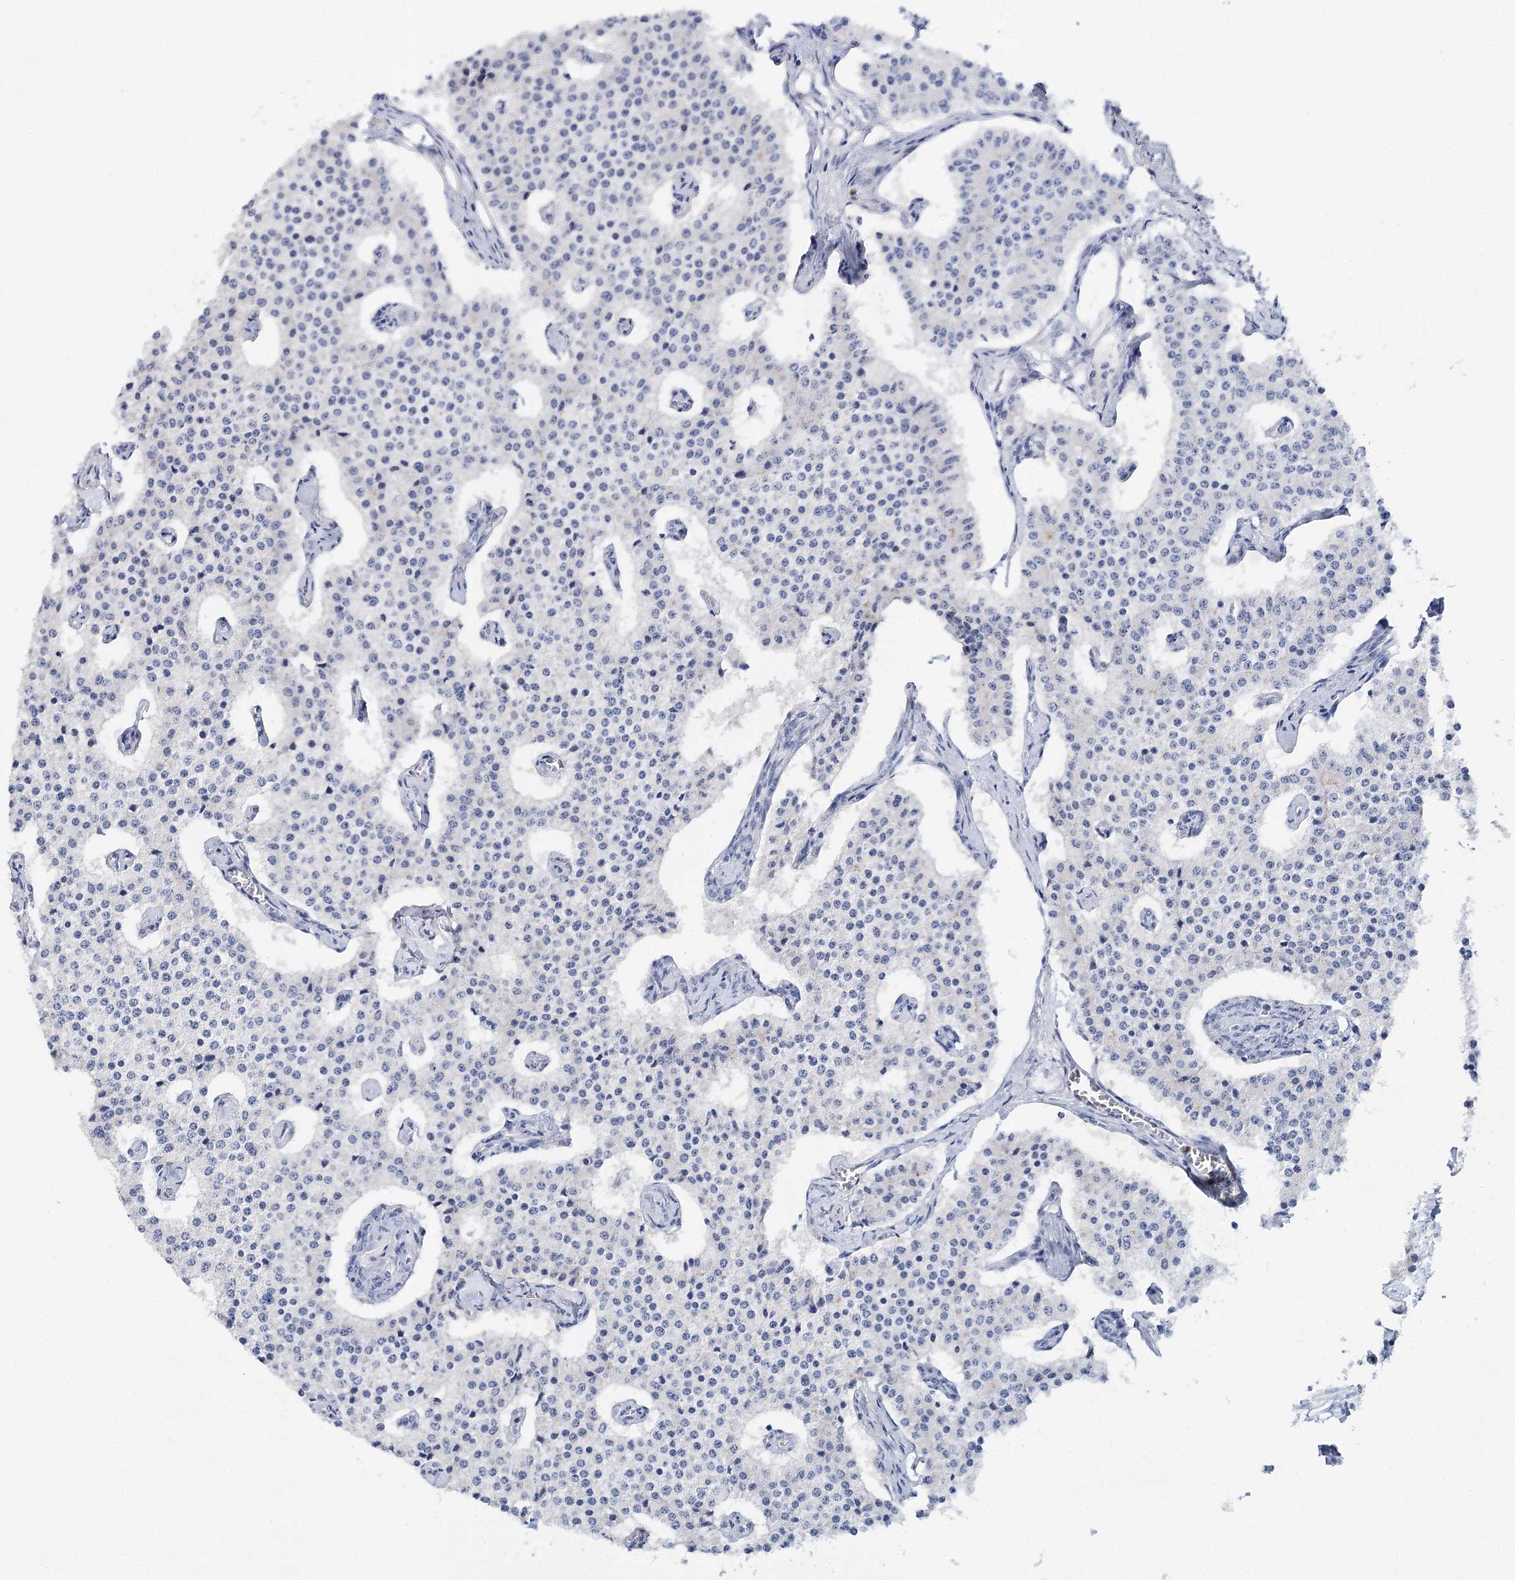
{"staining": {"intensity": "negative", "quantity": "none", "location": "none"}, "tissue": "carcinoid", "cell_type": "Tumor cells", "image_type": "cancer", "snomed": [{"axis": "morphology", "description": "Carcinoid, malignant, NOS"}, {"axis": "topography", "description": "Colon"}], "caption": "Human carcinoid (malignant) stained for a protein using immunohistochemistry (IHC) shows no expression in tumor cells.", "gene": "CEACAM8", "patient": {"sex": "female", "age": 52}}